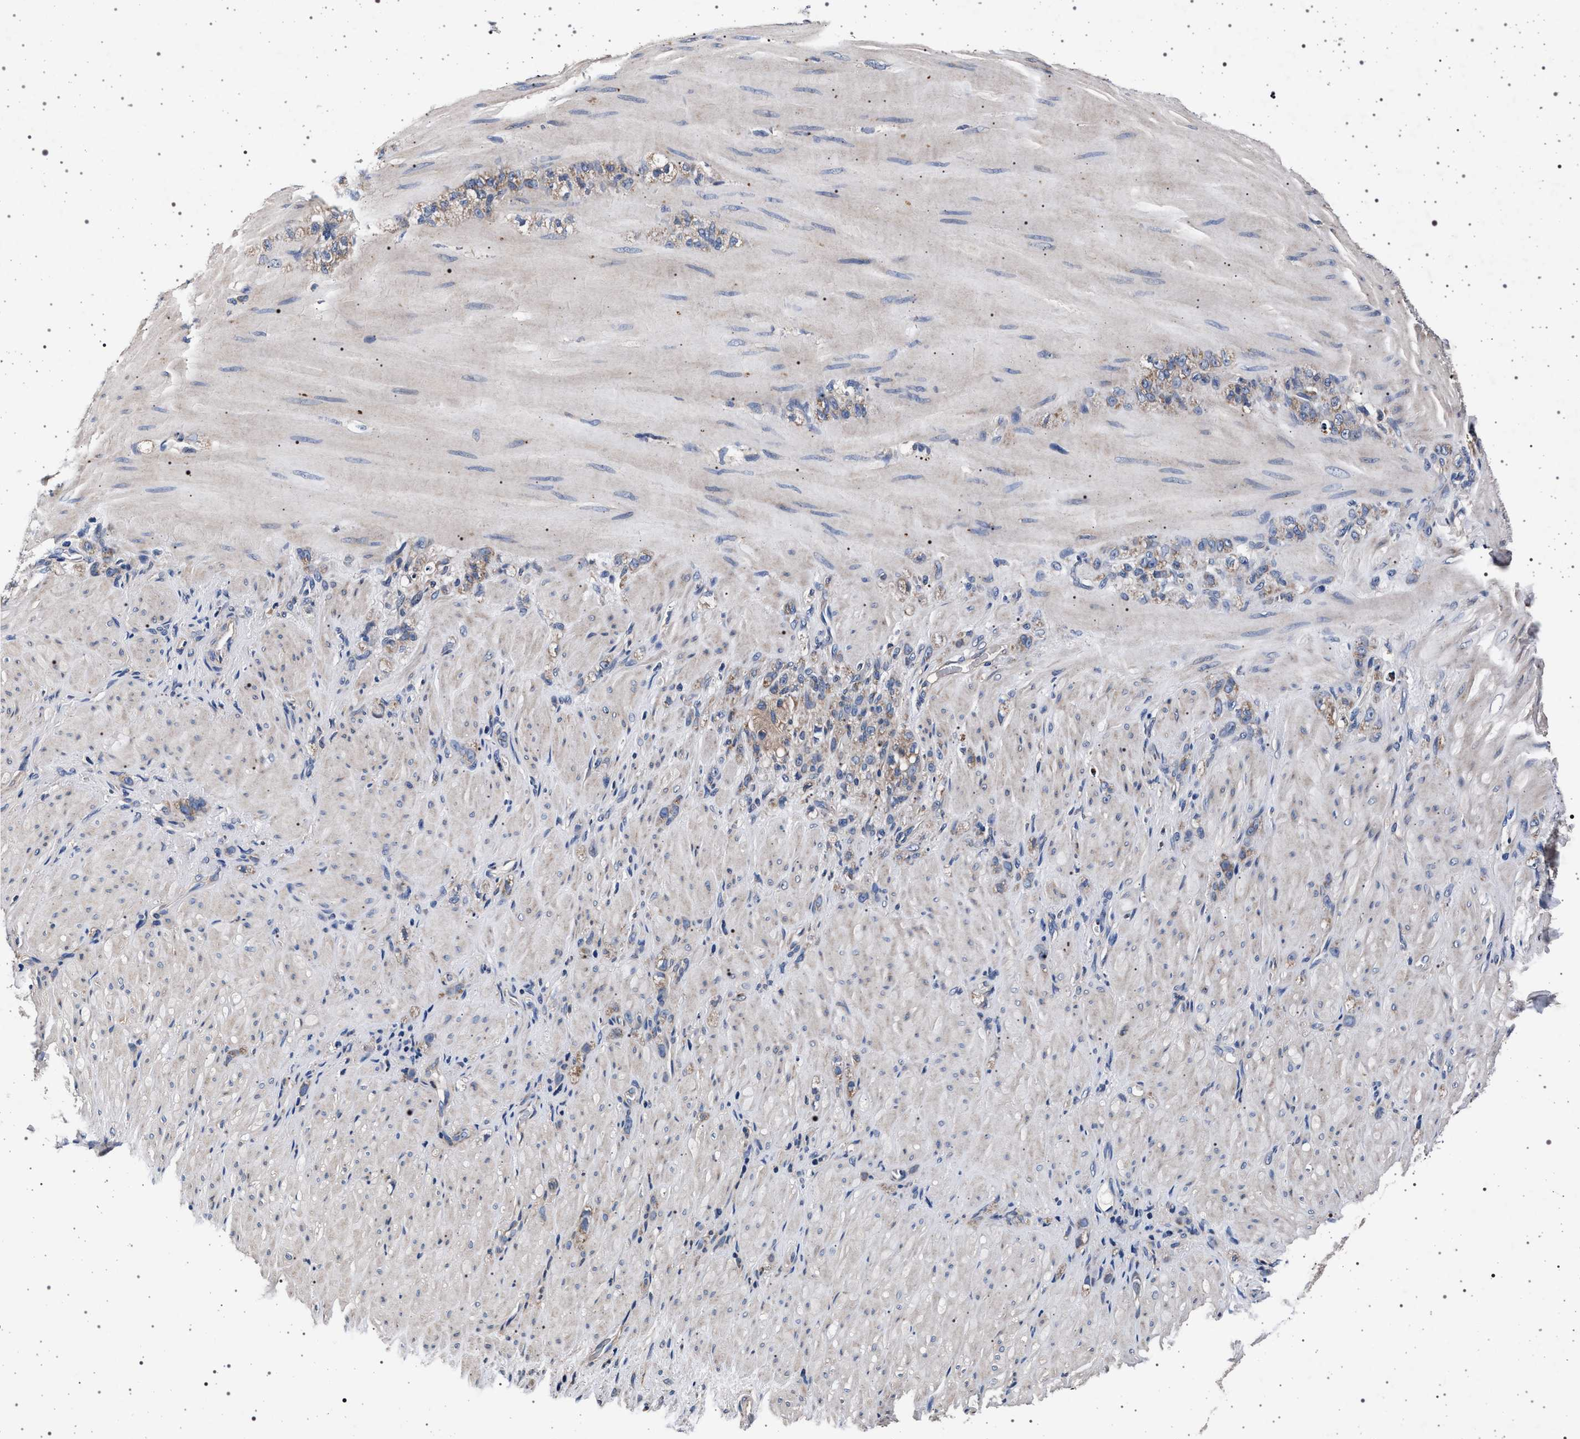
{"staining": {"intensity": "moderate", "quantity": ">75%", "location": "cytoplasmic/membranous"}, "tissue": "stomach cancer", "cell_type": "Tumor cells", "image_type": "cancer", "snomed": [{"axis": "morphology", "description": "Normal tissue, NOS"}, {"axis": "morphology", "description": "Adenocarcinoma, NOS"}, {"axis": "topography", "description": "Stomach"}], "caption": "Protein staining exhibits moderate cytoplasmic/membranous staining in about >75% of tumor cells in stomach adenocarcinoma. The staining was performed using DAB (3,3'-diaminobenzidine) to visualize the protein expression in brown, while the nuclei were stained in blue with hematoxylin (Magnification: 20x).", "gene": "MAP3K2", "patient": {"sex": "male", "age": 82}}